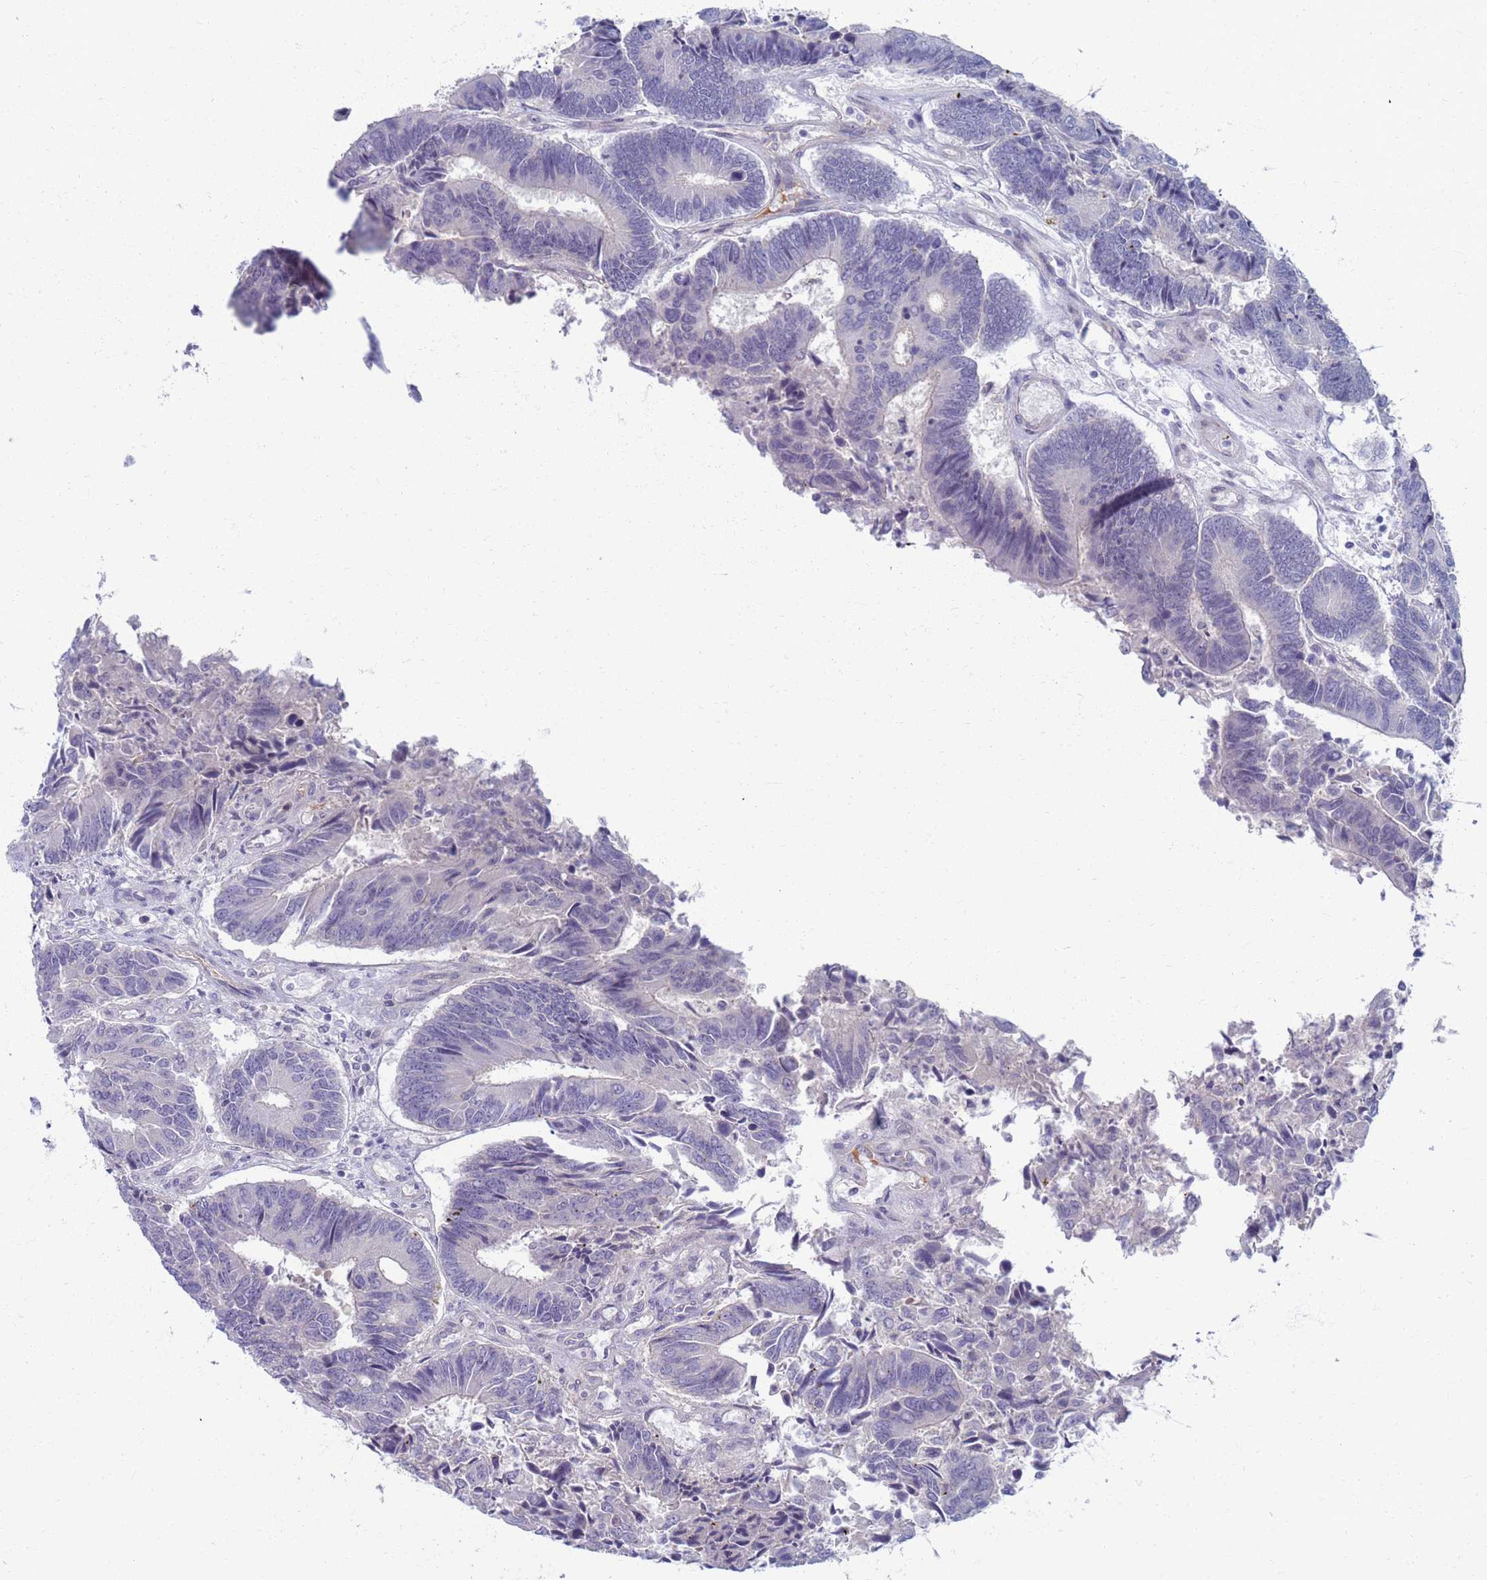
{"staining": {"intensity": "negative", "quantity": "none", "location": "none"}, "tissue": "colorectal cancer", "cell_type": "Tumor cells", "image_type": "cancer", "snomed": [{"axis": "morphology", "description": "Adenocarcinoma, NOS"}, {"axis": "topography", "description": "Colon"}], "caption": "High power microscopy histopathology image of an immunohistochemistry micrograph of adenocarcinoma (colorectal), revealing no significant staining in tumor cells.", "gene": "CLCA2", "patient": {"sex": "female", "age": 67}}